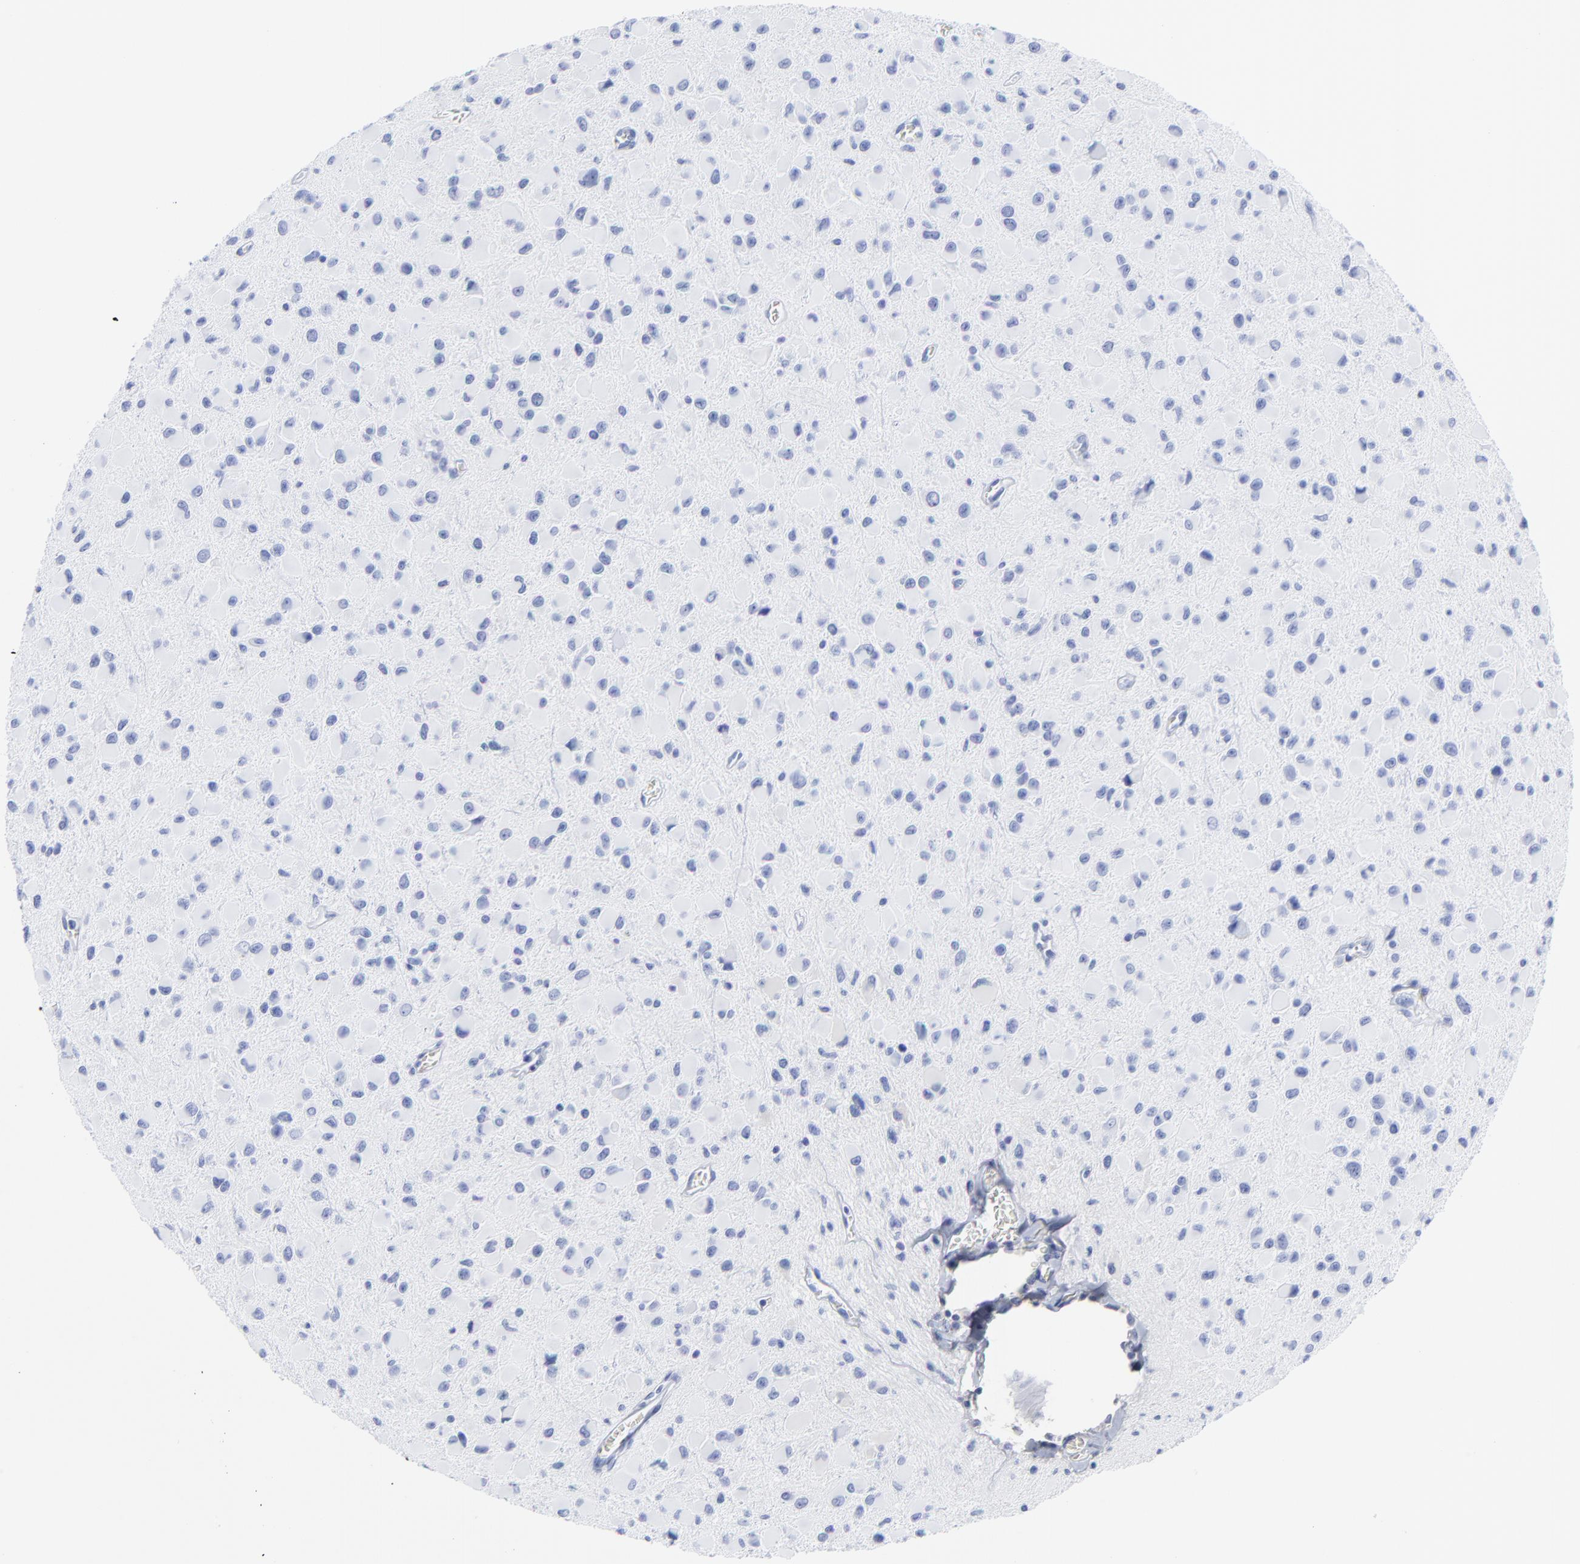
{"staining": {"intensity": "negative", "quantity": "none", "location": "none"}, "tissue": "glioma", "cell_type": "Tumor cells", "image_type": "cancer", "snomed": [{"axis": "morphology", "description": "Glioma, malignant, Low grade"}, {"axis": "topography", "description": "Brain"}], "caption": "High magnification brightfield microscopy of low-grade glioma (malignant) stained with DAB (brown) and counterstained with hematoxylin (blue): tumor cells show no significant positivity.", "gene": "DCN", "patient": {"sex": "male", "age": 42}}